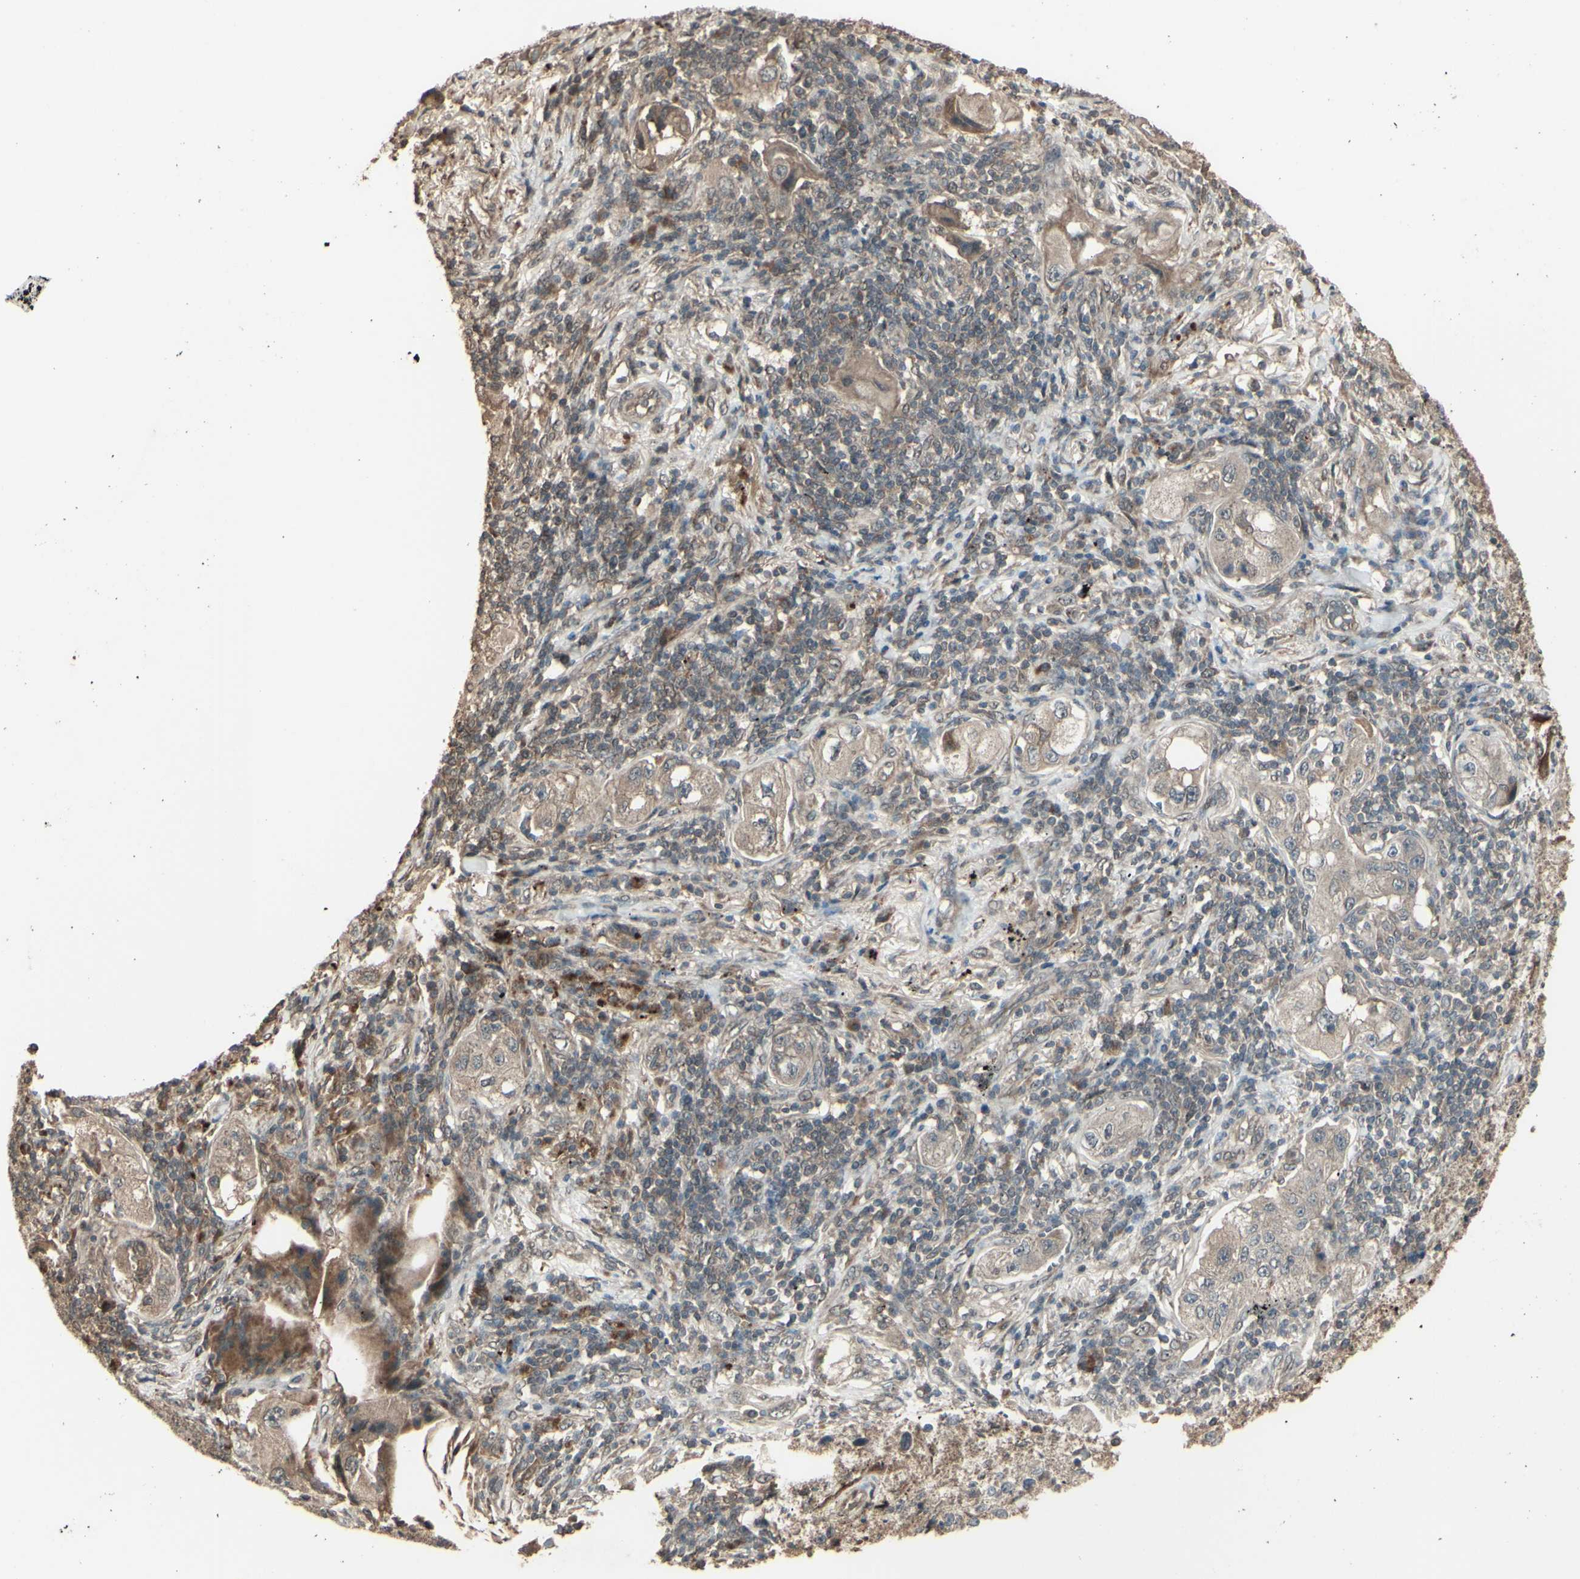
{"staining": {"intensity": "weak", "quantity": ">75%", "location": "cytoplasmic/membranous"}, "tissue": "lung cancer", "cell_type": "Tumor cells", "image_type": "cancer", "snomed": [{"axis": "morphology", "description": "Adenocarcinoma, NOS"}, {"axis": "topography", "description": "Lung"}], "caption": "Adenocarcinoma (lung) stained with a brown dye demonstrates weak cytoplasmic/membranous positive expression in approximately >75% of tumor cells.", "gene": "GNAS", "patient": {"sex": "female", "age": 65}}